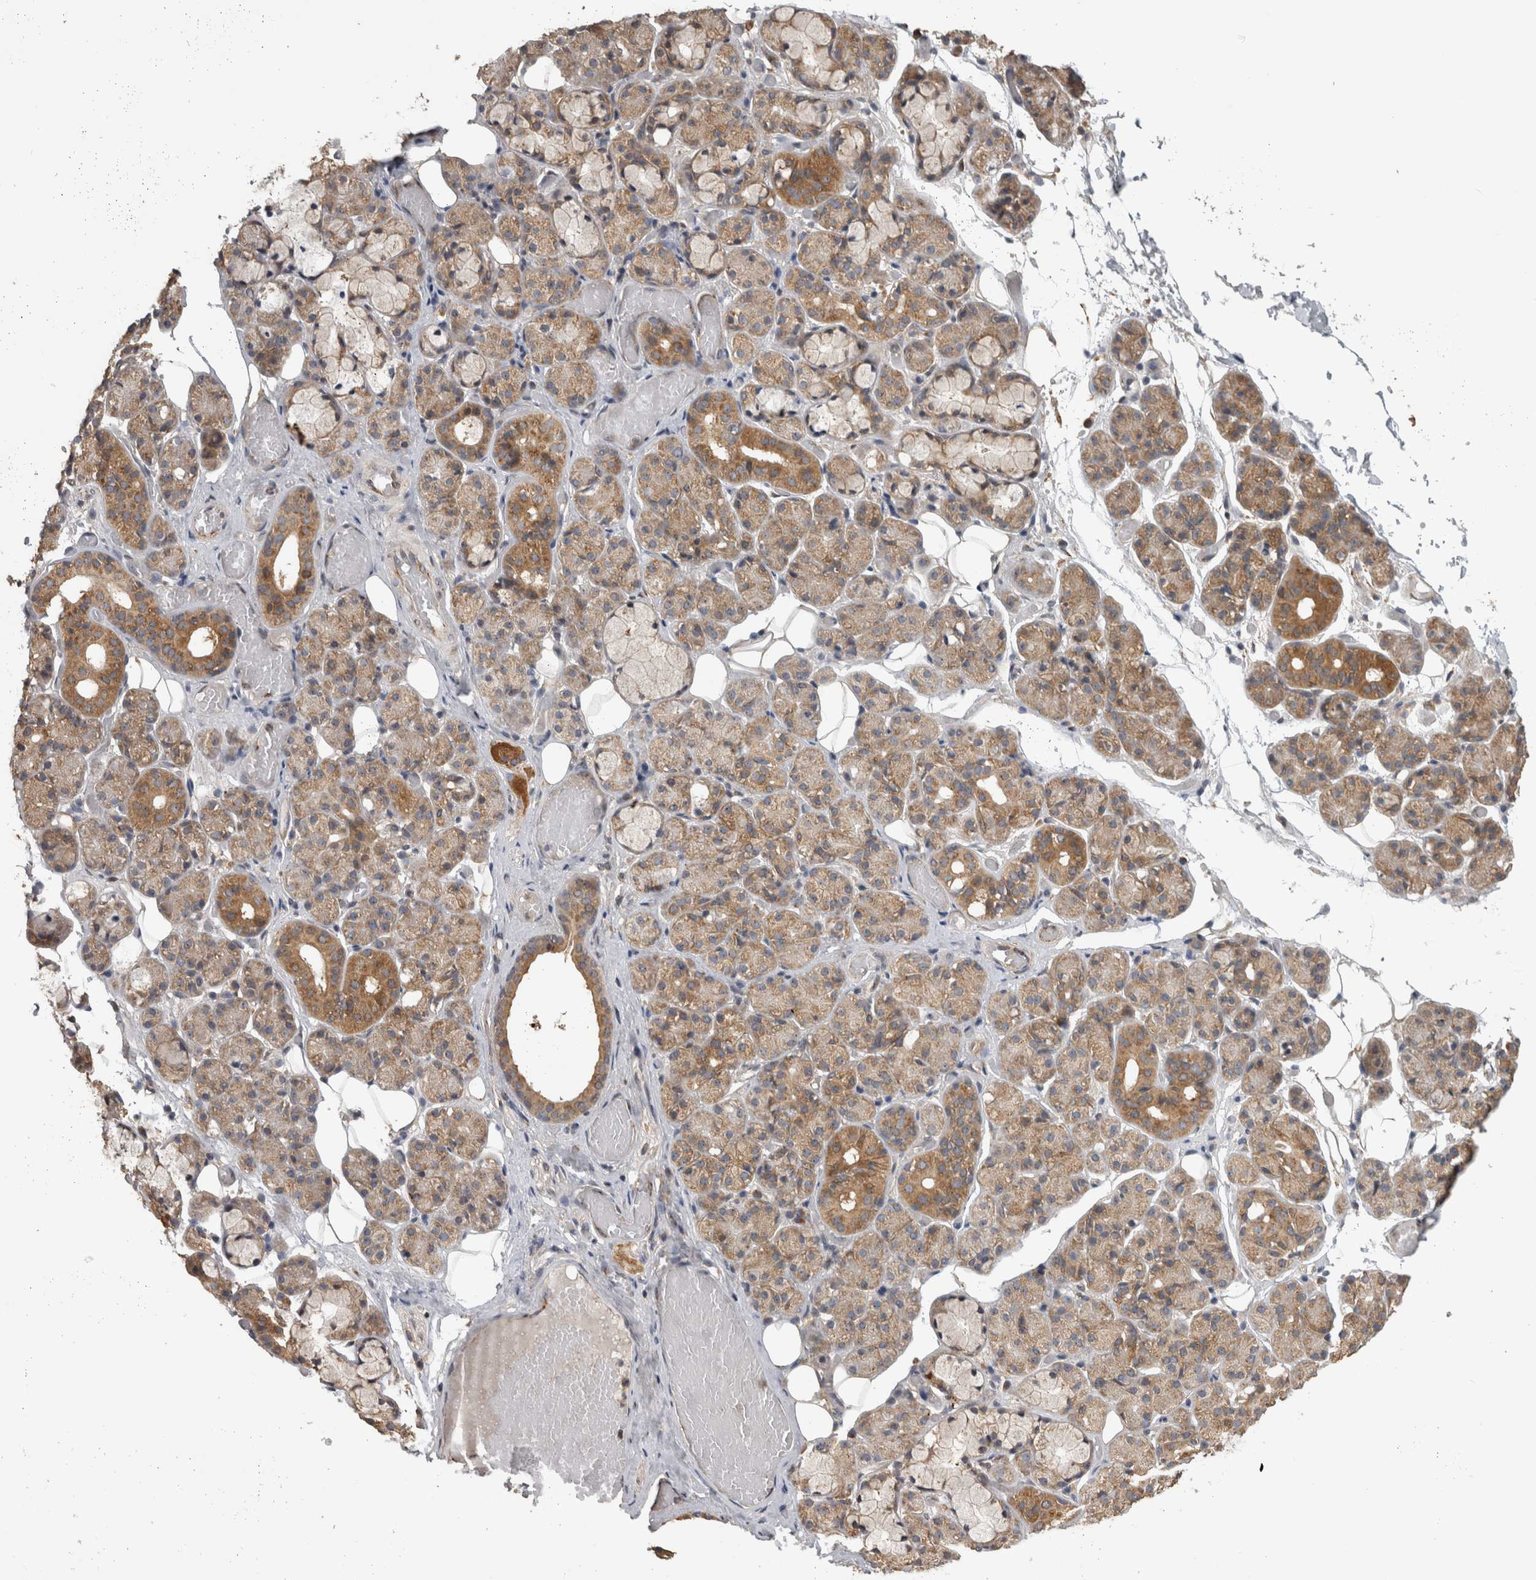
{"staining": {"intensity": "moderate", "quantity": "25%-75%", "location": "cytoplasmic/membranous"}, "tissue": "salivary gland", "cell_type": "Glandular cells", "image_type": "normal", "snomed": [{"axis": "morphology", "description": "Normal tissue, NOS"}, {"axis": "topography", "description": "Salivary gland"}], "caption": "Protein staining of benign salivary gland displays moderate cytoplasmic/membranous staining in about 25%-75% of glandular cells.", "gene": "ATXN2", "patient": {"sex": "male", "age": 63}}